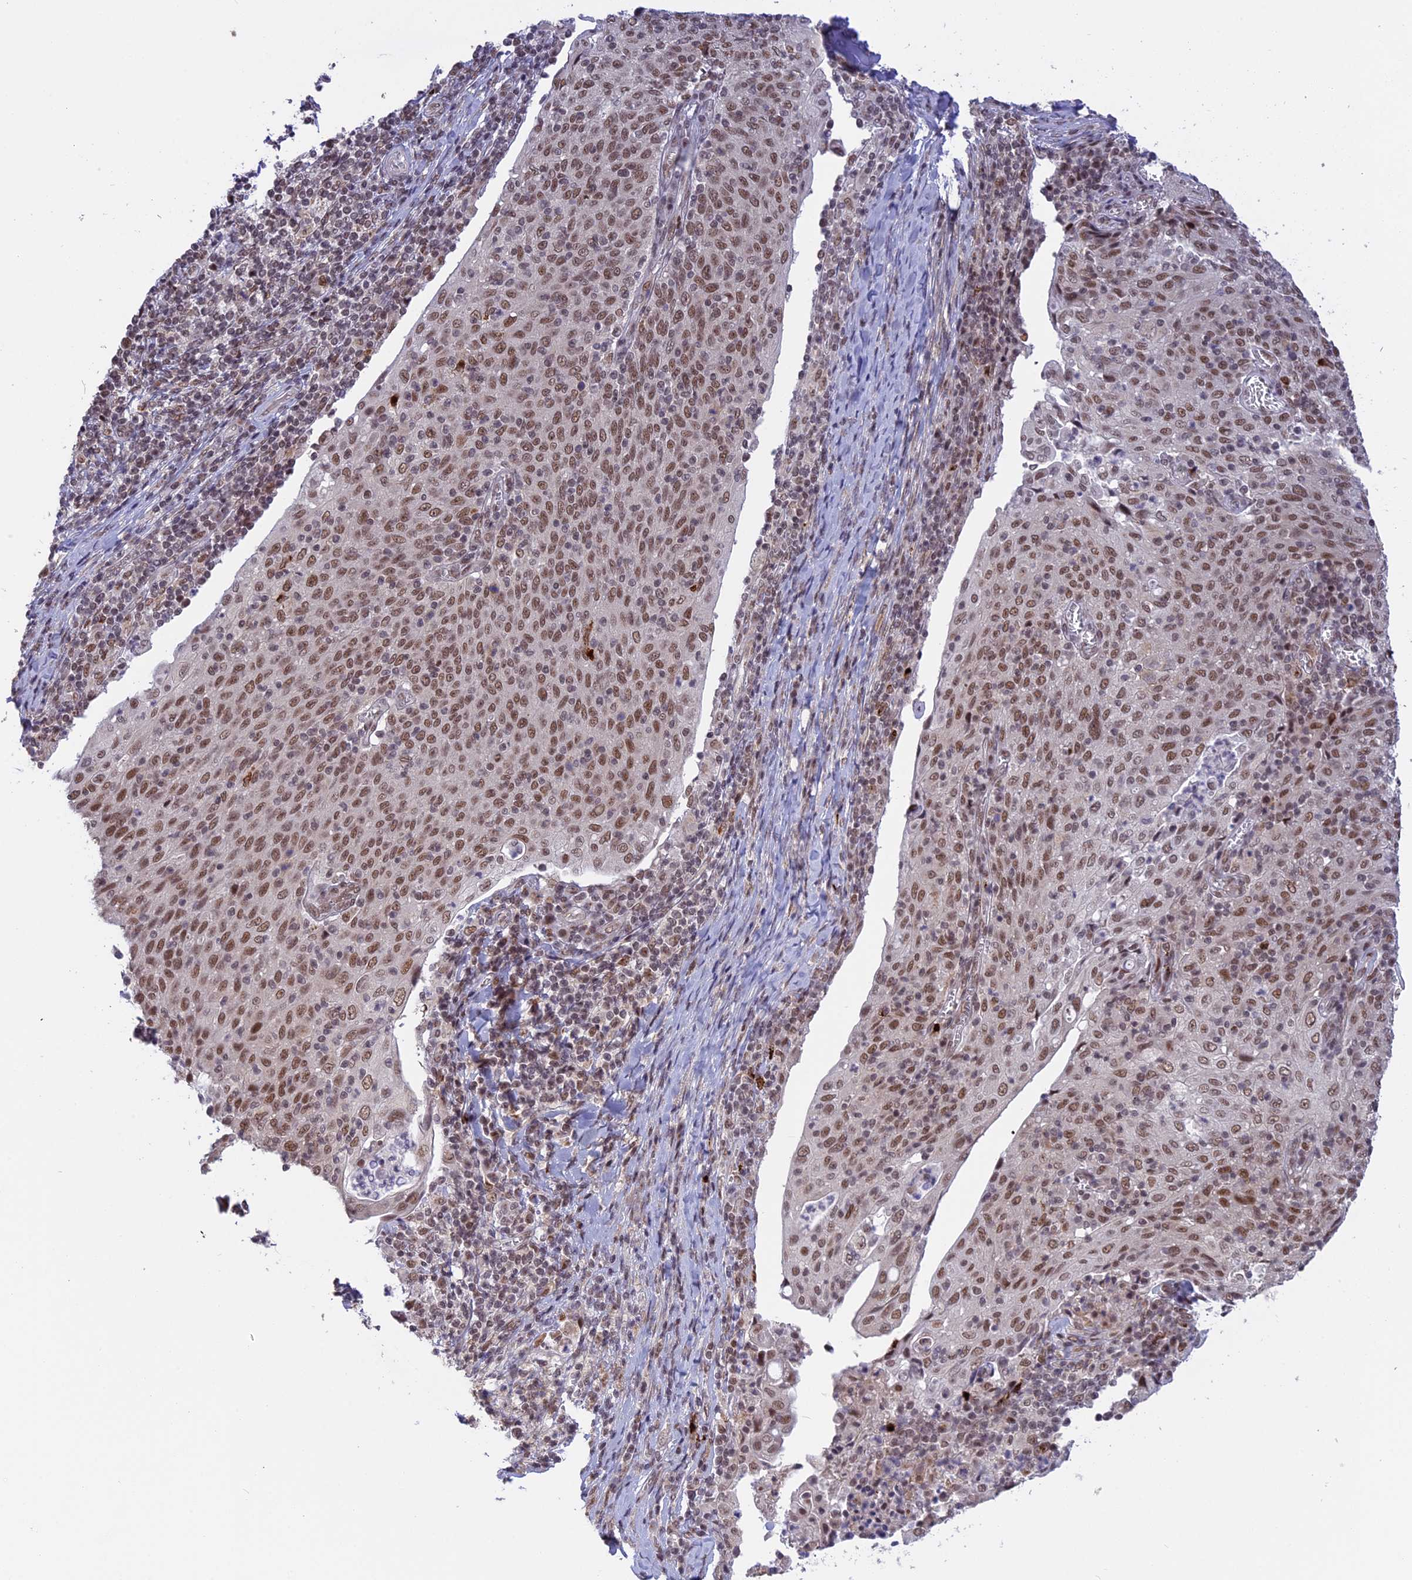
{"staining": {"intensity": "moderate", "quantity": ">75%", "location": "nuclear"}, "tissue": "cervical cancer", "cell_type": "Tumor cells", "image_type": "cancer", "snomed": [{"axis": "morphology", "description": "Squamous cell carcinoma, NOS"}, {"axis": "topography", "description": "Cervix"}], "caption": "A brown stain highlights moderate nuclear staining of a protein in human cervical cancer (squamous cell carcinoma) tumor cells. The staining is performed using DAB (3,3'-diaminobenzidine) brown chromogen to label protein expression. The nuclei are counter-stained blue using hematoxylin.", "gene": "POLR2C", "patient": {"sex": "female", "age": 52}}